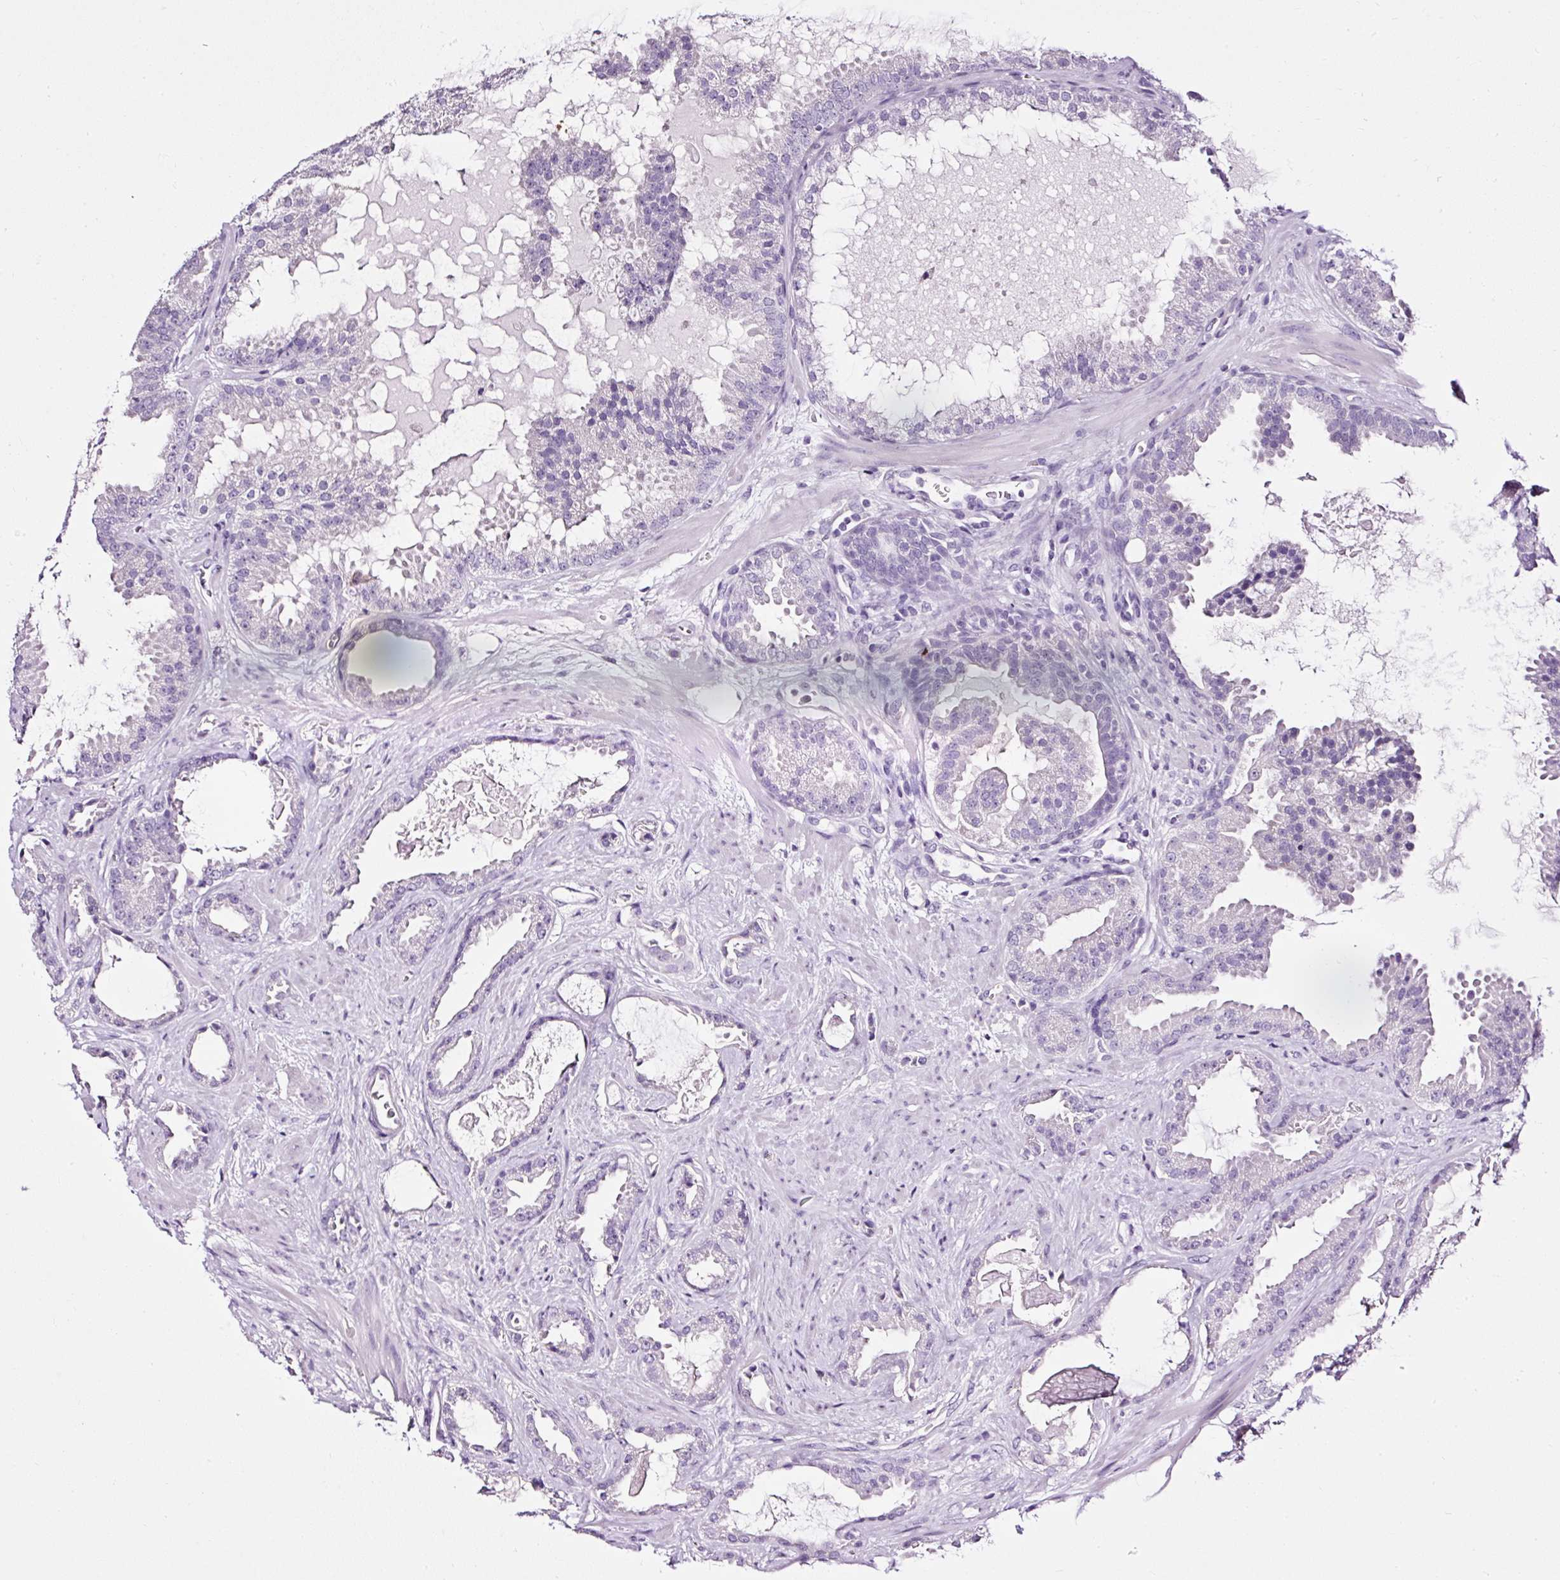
{"staining": {"intensity": "negative", "quantity": "none", "location": "none"}, "tissue": "prostate cancer", "cell_type": "Tumor cells", "image_type": "cancer", "snomed": [{"axis": "morphology", "description": "Adenocarcinoma, Low grade"}, {"axis": "topography", "description": "Prostate"}], "caption": "Tumor cells show no significant staining in prostate cancer.", "gene": "ATP2A1", "patient": {"sex": "male", "age": 62}}